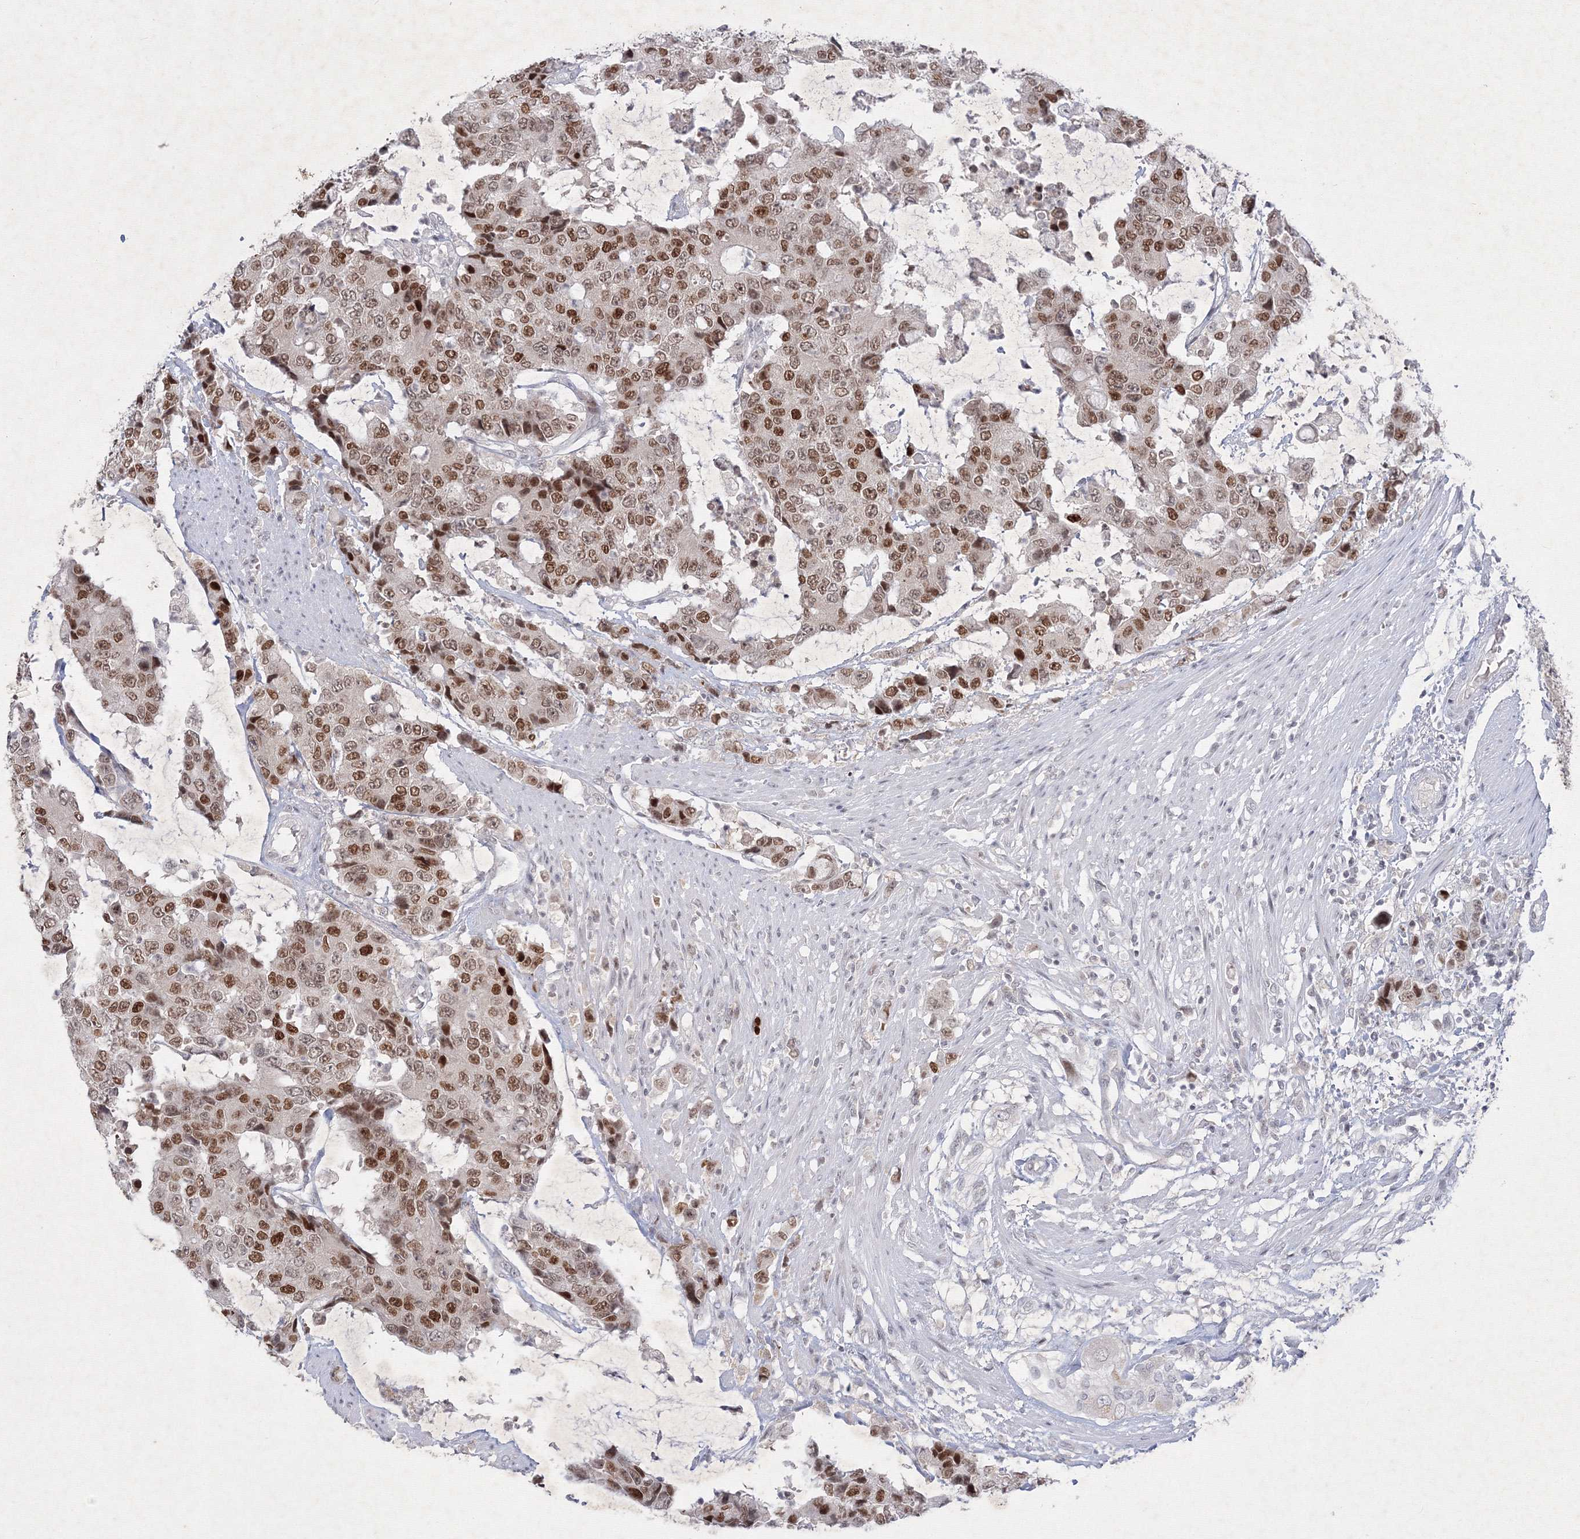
{"staining": {"intensity": "moderate", "quantity": ">75%", "location": "nuclear"}, "tissue": "colorectal cancer", "cell_type": "Tumor cells", "image_type": "cancer", "snomed": [{"axis": "morphology", "description": "Adenocarcinoma, NOS"}, {"axis": "topography", "description": "Colon"}], "caption": "The immunohistochemical stain highlights moderate nuclear staining in tumor cells of colorectal cancer (adenocarcinoma) tissue.", "gene": "NXPE3", "patient": {"sex": "female", "age": 86}}